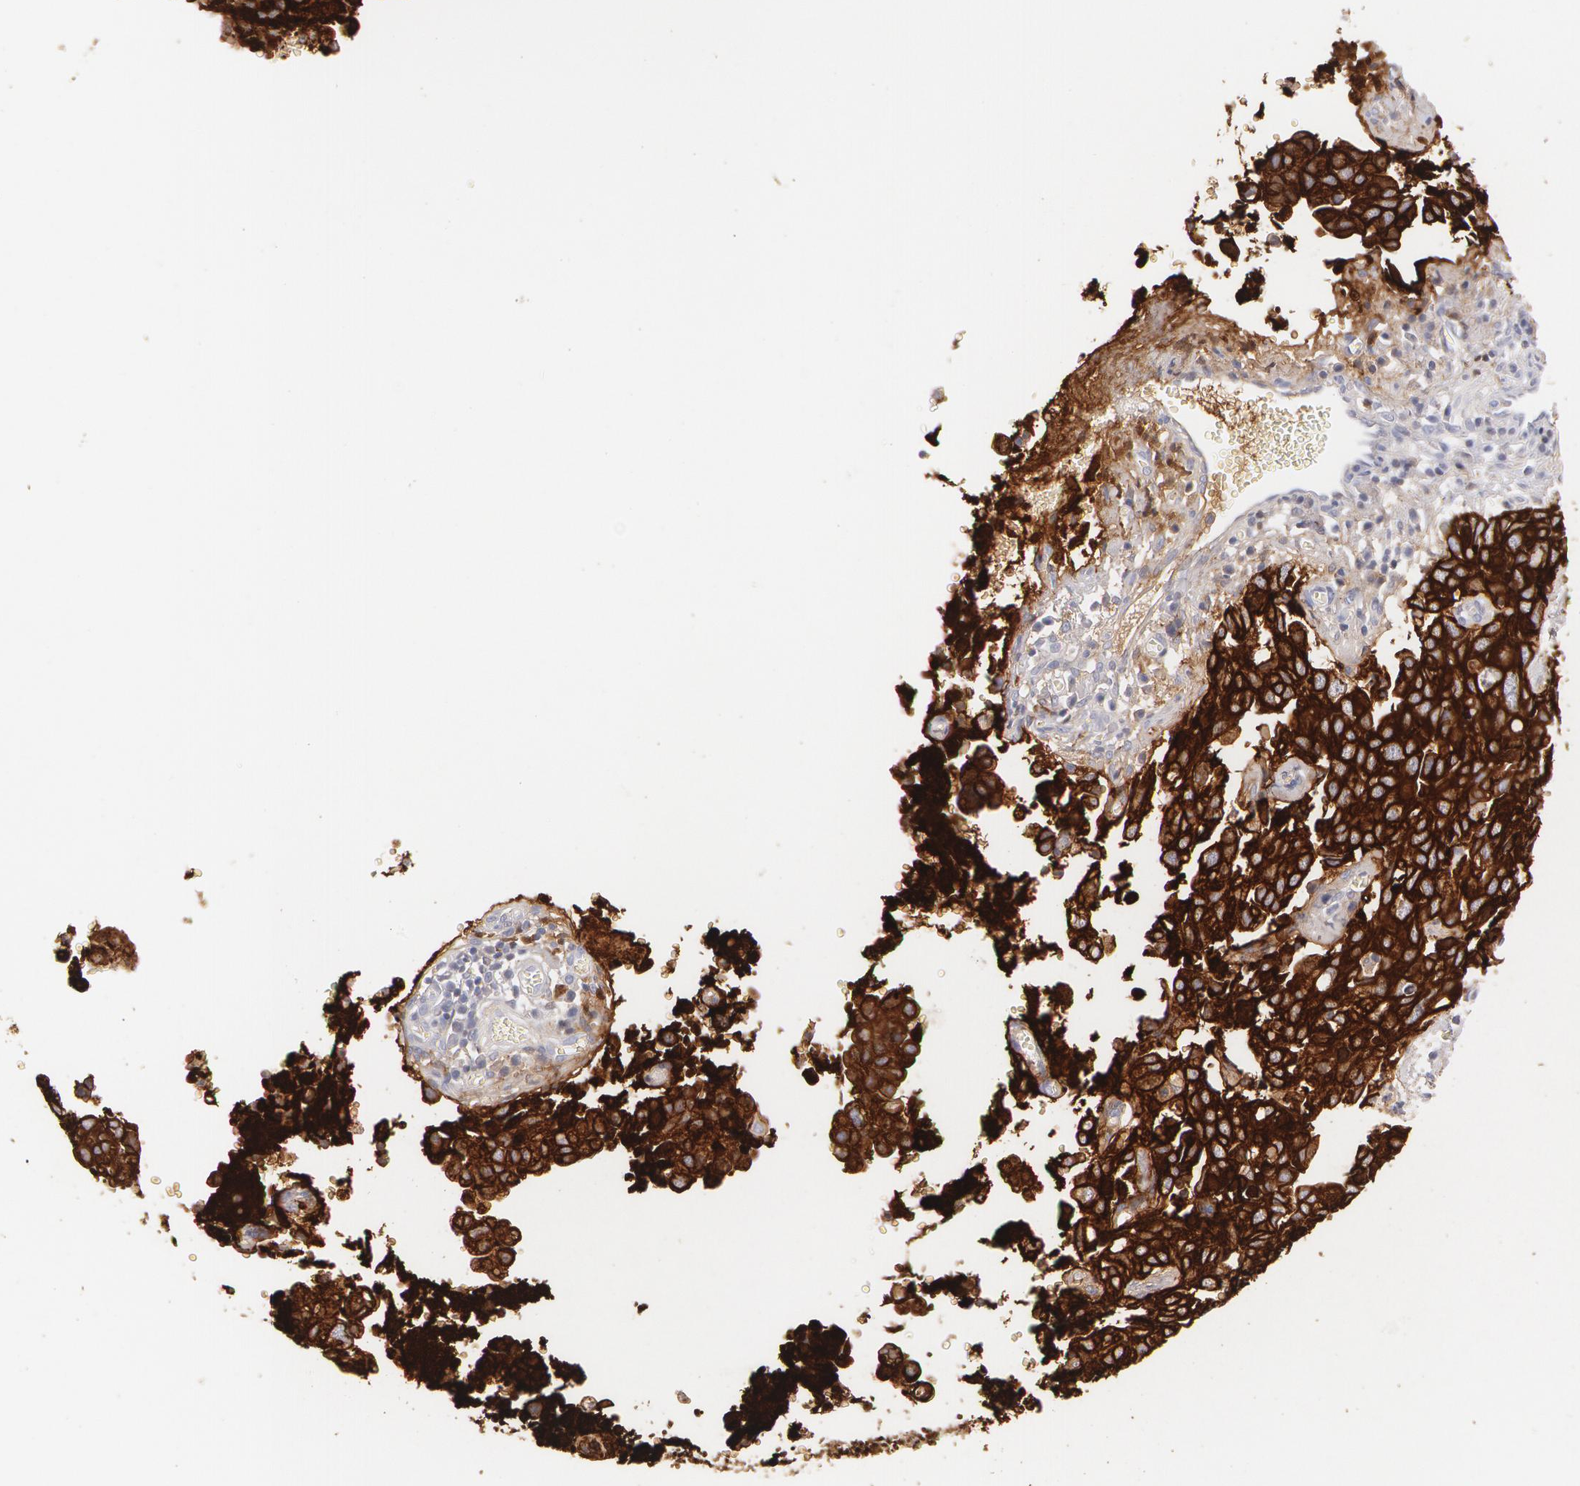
{"staining": {"intensity": "strong", "quantity": ">75%", "location": "cytoplasmic/membranous"}, "tissue": "cervical cancer", "cell_type": "Tumor cells", "image_type": "cancer", "snomed": [{"axis": "morphology", "description": "Normal tissue, NOS"}, {"axis": "morphology", "description": "Squamous cell carcinoma, NOS"}, {"axis": "topography", "description": "Cervix"}], "caption": "Immunohistochemical staining of squamous cell carcinoma (cervical) exhibits high levels of strong cytoplasmic/membranous positivity in approximately >75% of tumor cells. (Stains: DAB in brown, nuclei in blue, Microscopy: brightfield microscopy at high magnification).", "gene": "KRT8", "patient": {"sex": "female", "age": 45}}